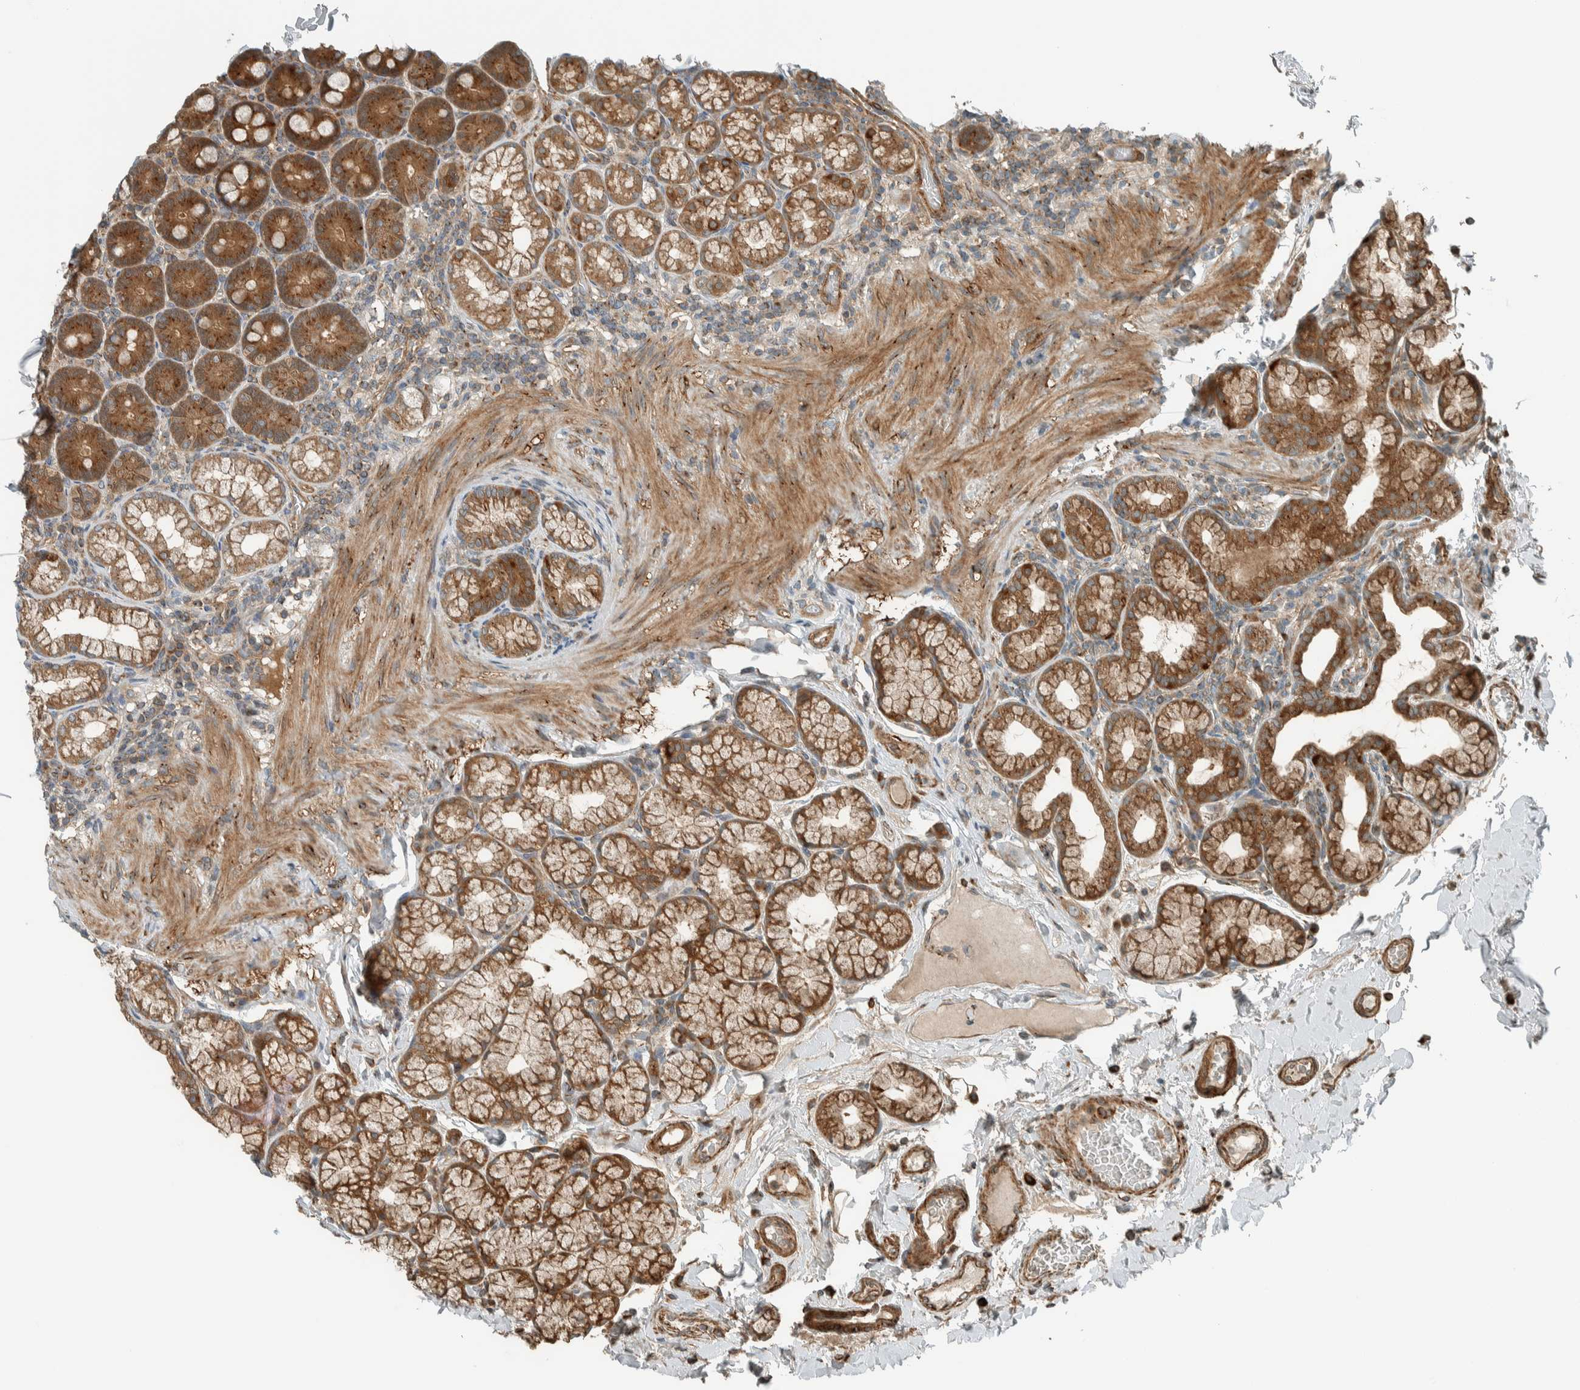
{"staining": {"intensity": "strong", "quantity": ">75%", "location": "cytoplasmic/membranous"}, "tissue": "duodenum", "cell_type": "Glandular cells", "image_type": "normal", "snomed": [{"axis": "morphology", "description": "Normal tissue, NOS"}, {"axis": "topography", "description": "Duodenum"}], "caption": "Immunohistochemical staining of benign duodenum exhibits high levels of strong cytoplasmic/membranous staining in approximately >75% of glandular cells.", "gene": "EXOC7", "patient": {"sex": "male", "age": 50}}